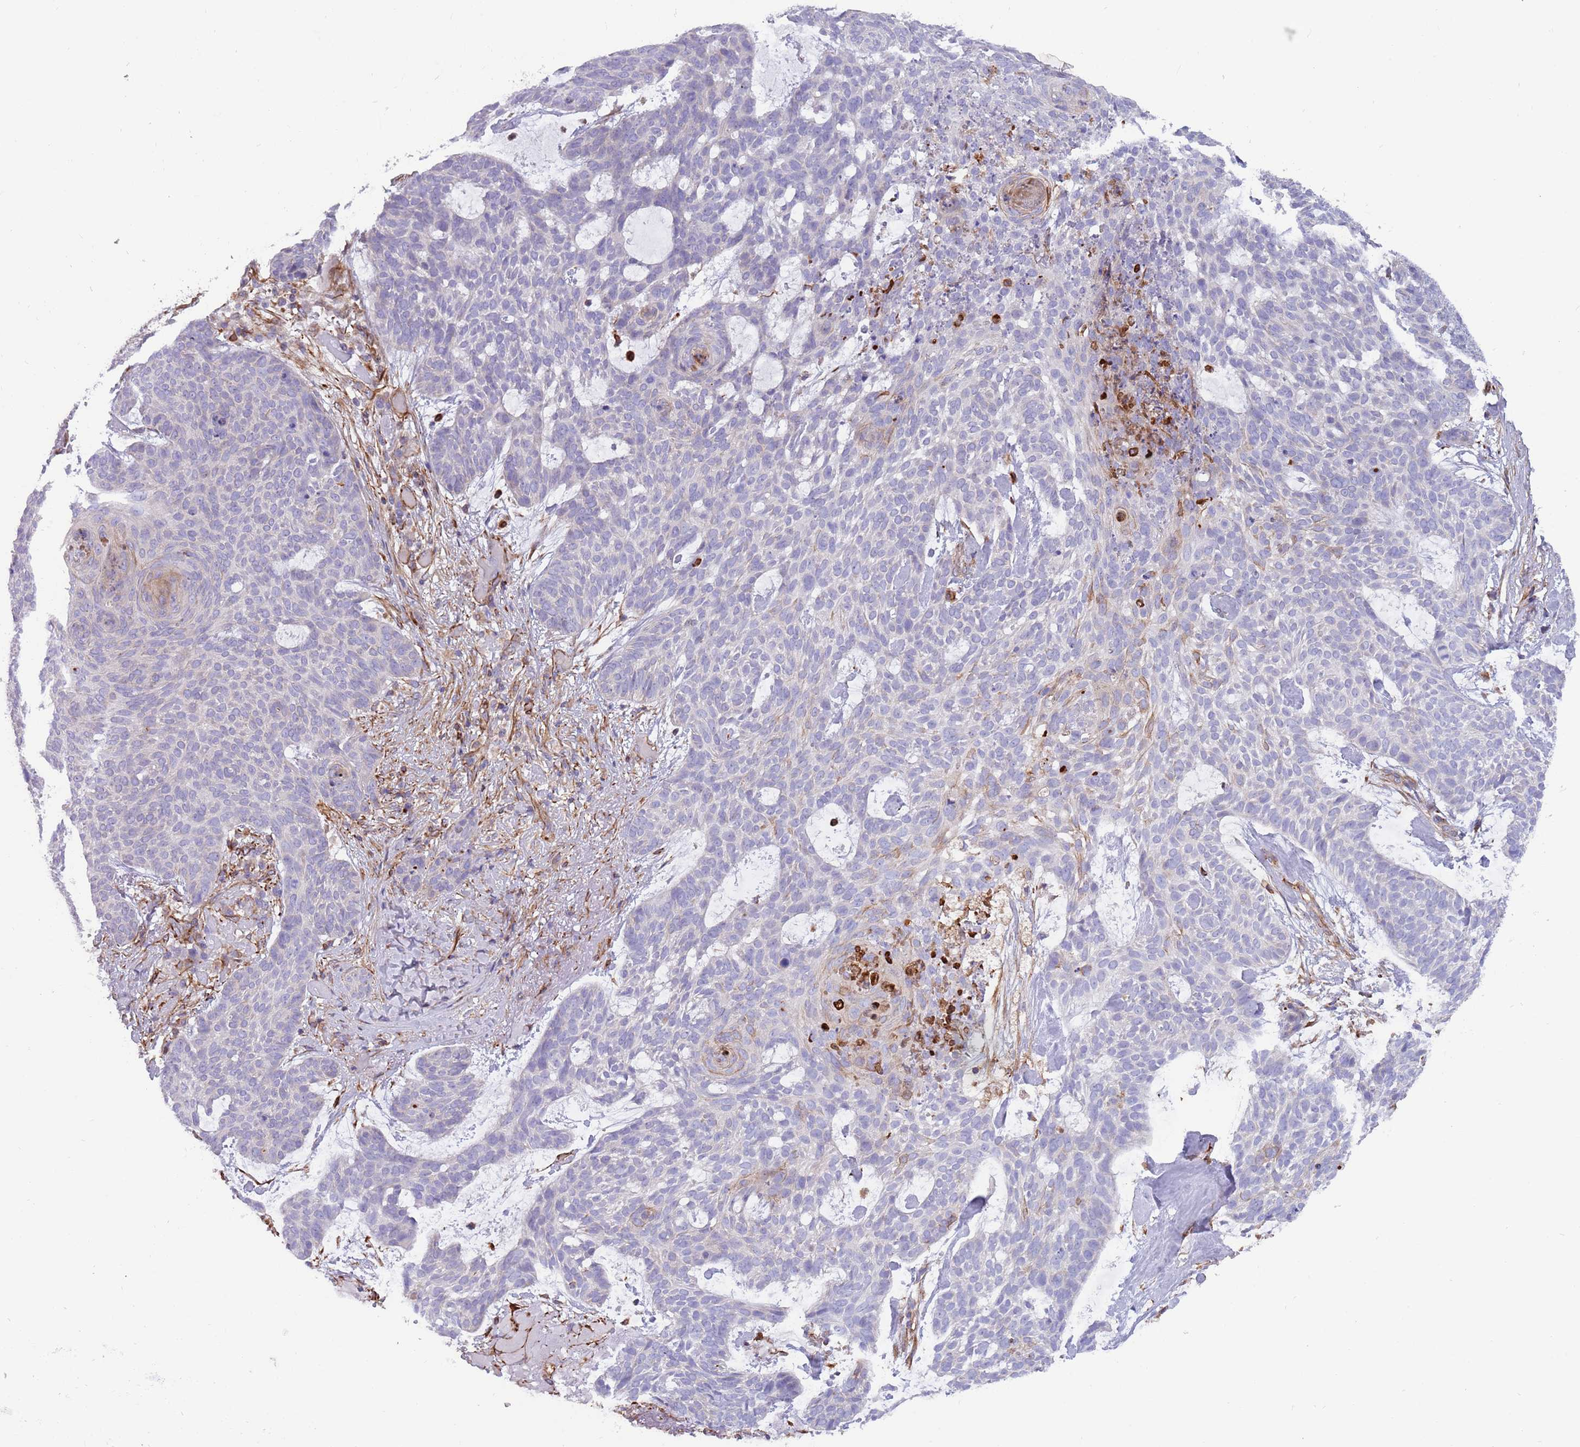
{"staining": {"intensity": "negative", "quantity": "none", "location": "none"}, "tissue": "skin cancer", "cell_type": "Tumor cells", "image_type": "cancer", "snomed": [{"axis": "morphology", "description": "Basal cell carcinoma"}, {"axis": "topography", "description": "Skin"}], "caption": "Skin cancer (basal cell carcinoma) was stained to show a protein in brown. There is no significant positivity in tumor cells.", "gene": "MOGAT1", "patient": {"sex": "female", "age": 89}}